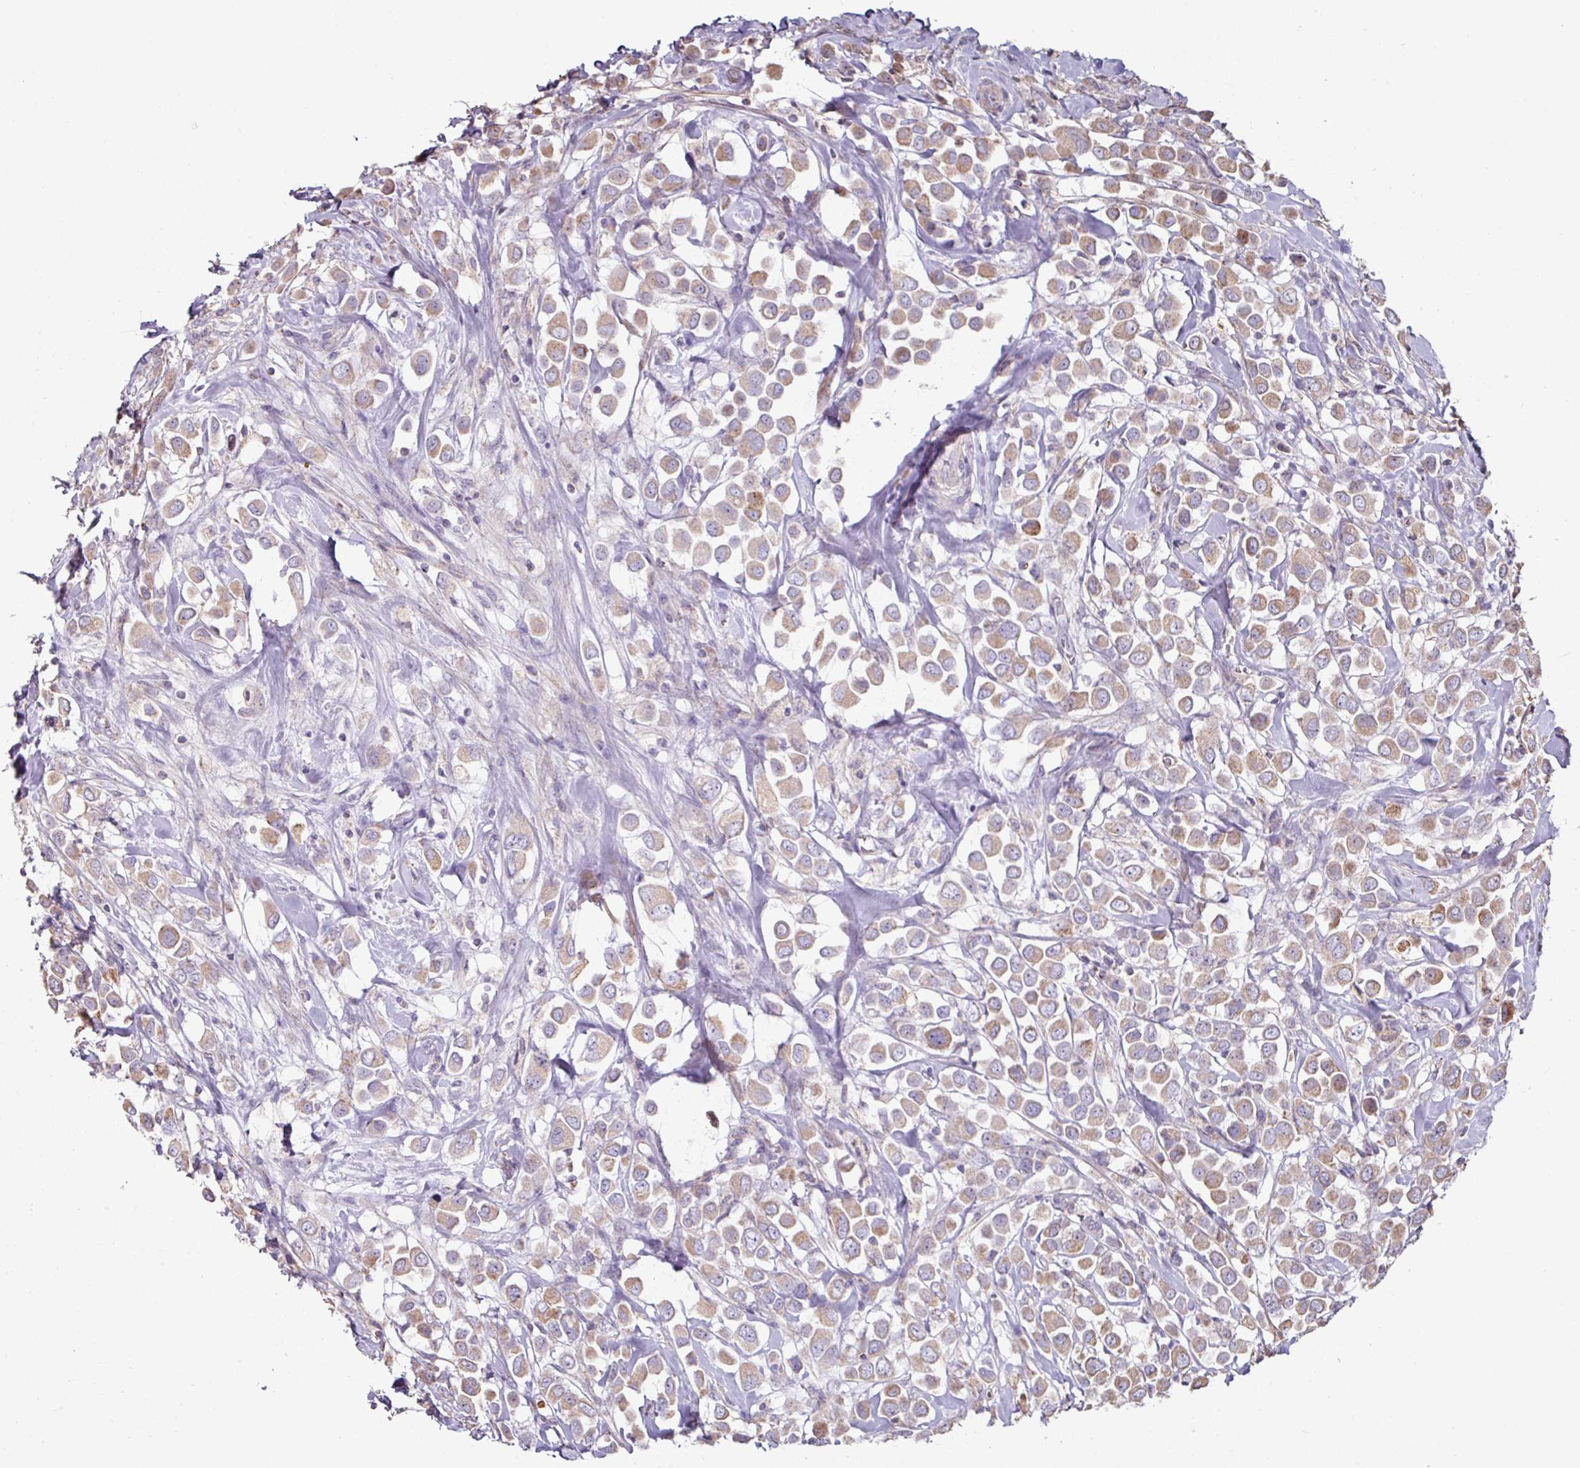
{"staining": {"intensity": "weak", "quantity": "25%-75%", "location": "cytoplasmic/membranous"}, "tissue": "breast cancer", "cell_type": "Tumor cells", "image_type": "cancer", "snomed": [{"axis": "morphology", "description": "Duct carcinoma"}, {"axis": "topography", "description": "Breast"}], "caption": "Immunohistochemistry (IHC) micrograph of human breast cancer (intraductal carcinoma) stained for a protein (brown), which displays low levels of weak cytoplasmic/membranous staining in approximately 25%-75% of tumor cells.", "gene": "OR2D3", "patient": {"sex": "female", "age": 61}}